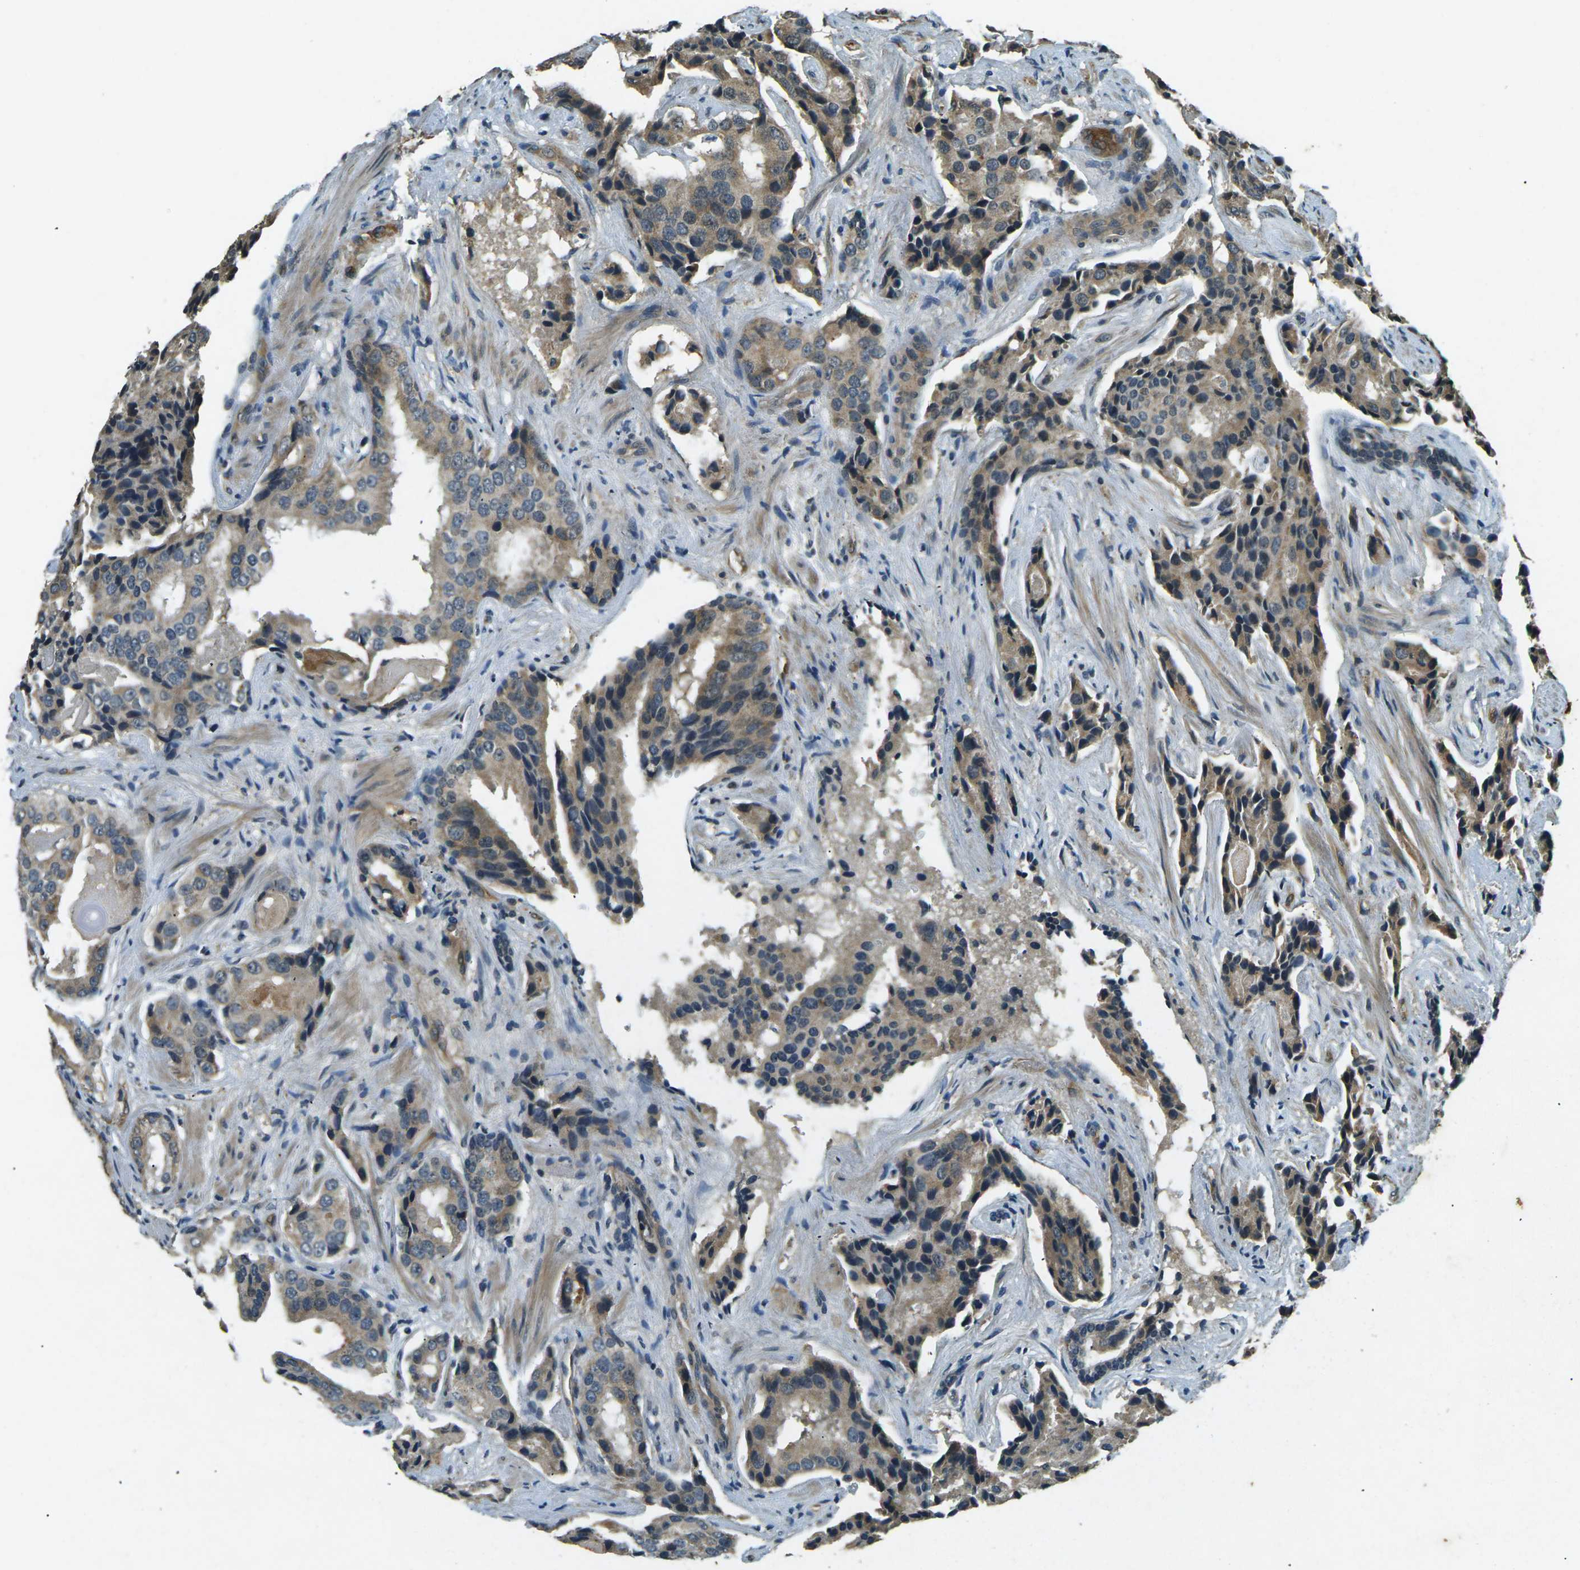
{"staining": {"intensity": "moderate", "quantity": ">75%", "location": "cytoplasmic/membranous"}, "tissue": "prostate cancer", "cell_type": "Tumor cells", "image_type": "cancer", "snomed": [{"axis": "morphology", "description": "Adenocarcinoma, High grade"}, {"axis": "topography", "description": "Prostate"}], "caption": "Tumor cells demonstrate medium levels of moderate cytoplasmic/membranous positivity in about >75% of cells in prostate adenocarcinoma (high-grade).", "gene": "PDE2A", "patient": {"sex": "male", "age": 58}}